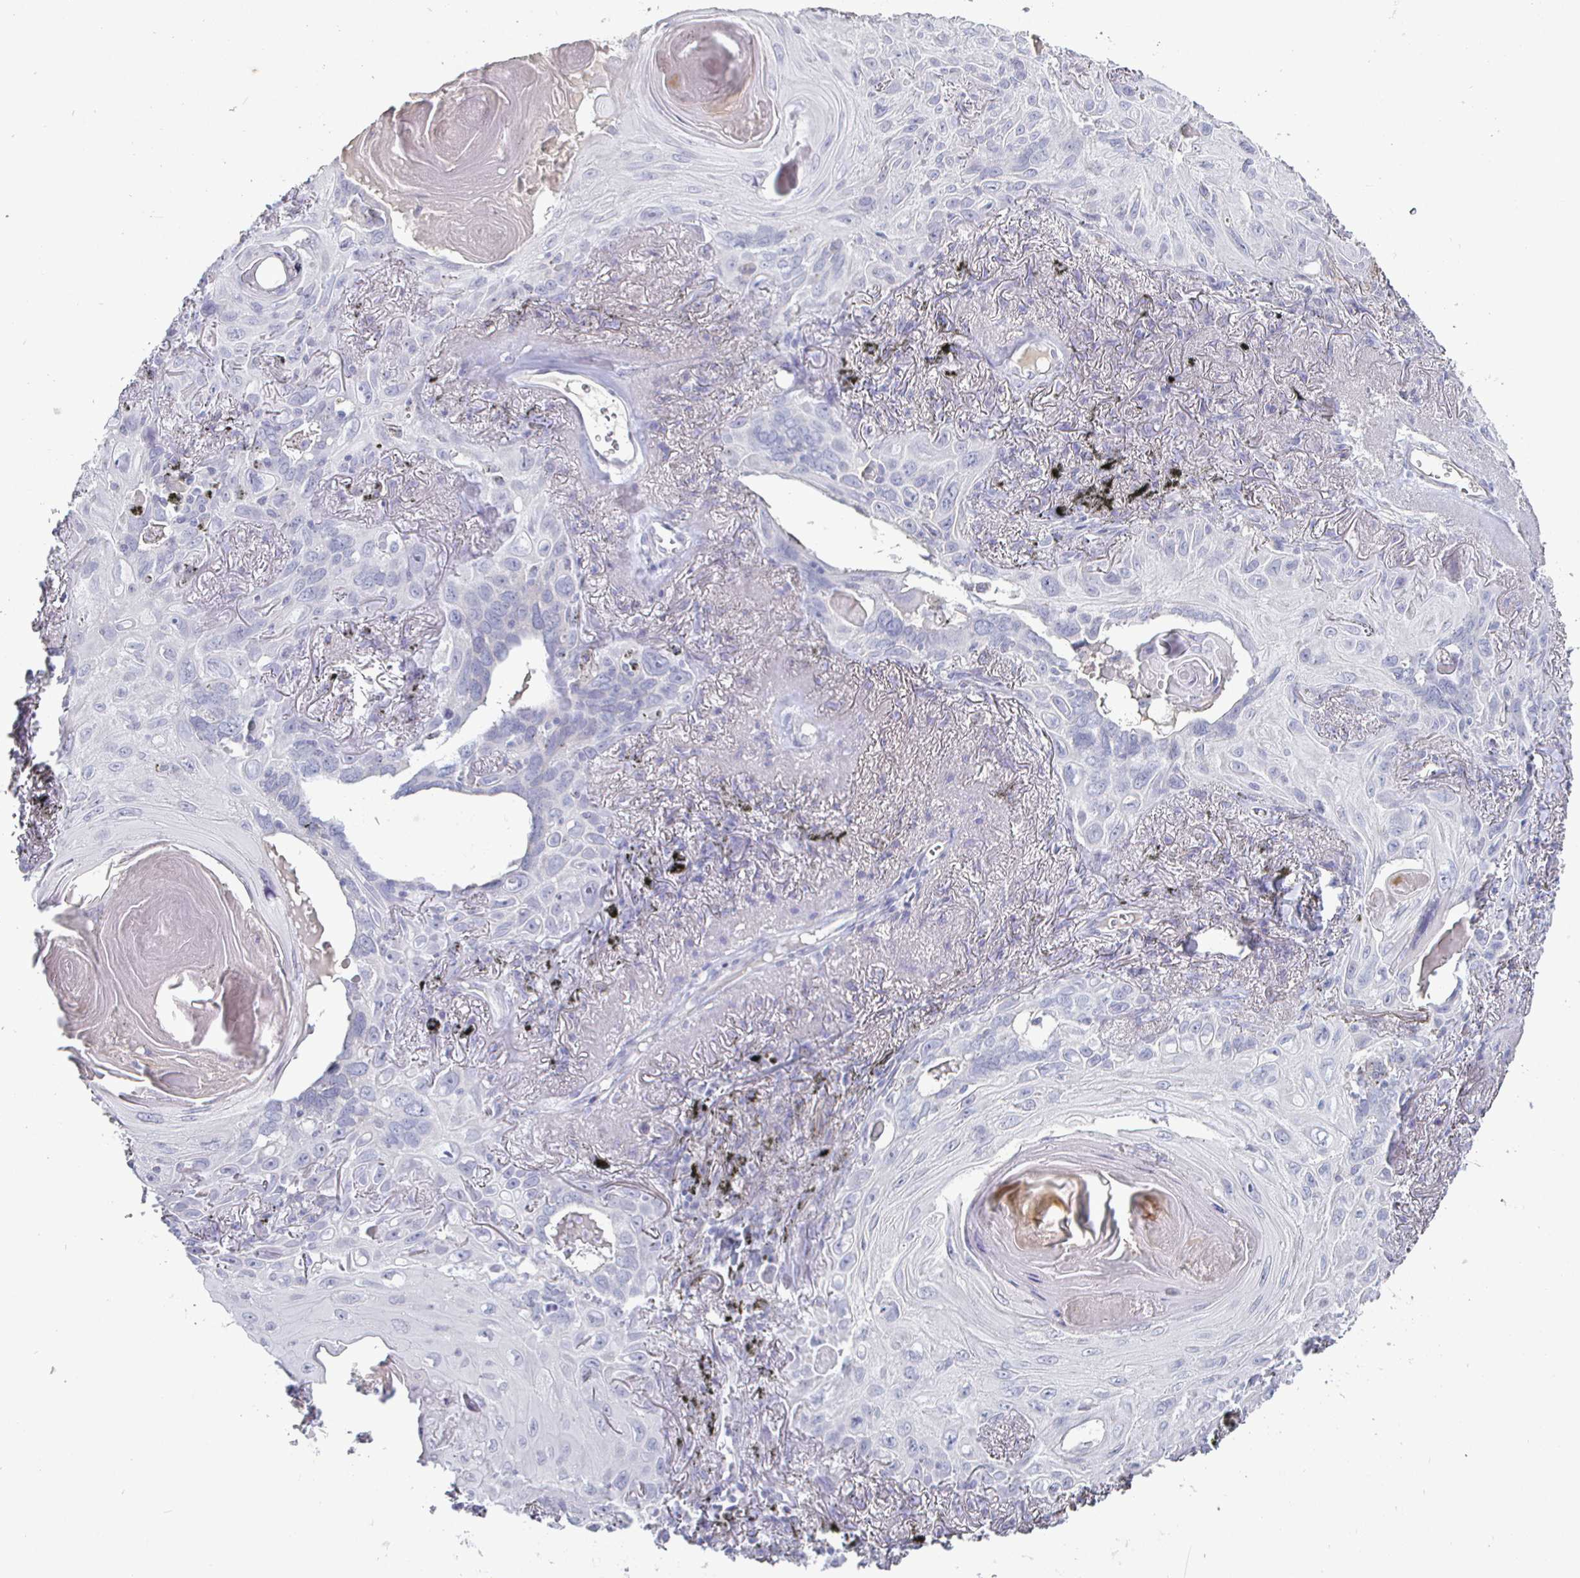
{"staining": {"intensity": "negative", "quantity": "none", "location": "none"}, "tissue": "lung cancer", "cell_type": "Tumor cells", "image_type": "cancer", "snomed": [{"axis": "morphology", "description": "Squamous cell carcinoma, NOS"}, {"axis": "topography", "description": "Lung"}], "caption": "Immunohistochemistry of lung cancer (squamous cell carcinoma) exhibits no staining in tumor cells.", "gene": "ENPP1", "patient": {"sex": "male", "age": 79}}